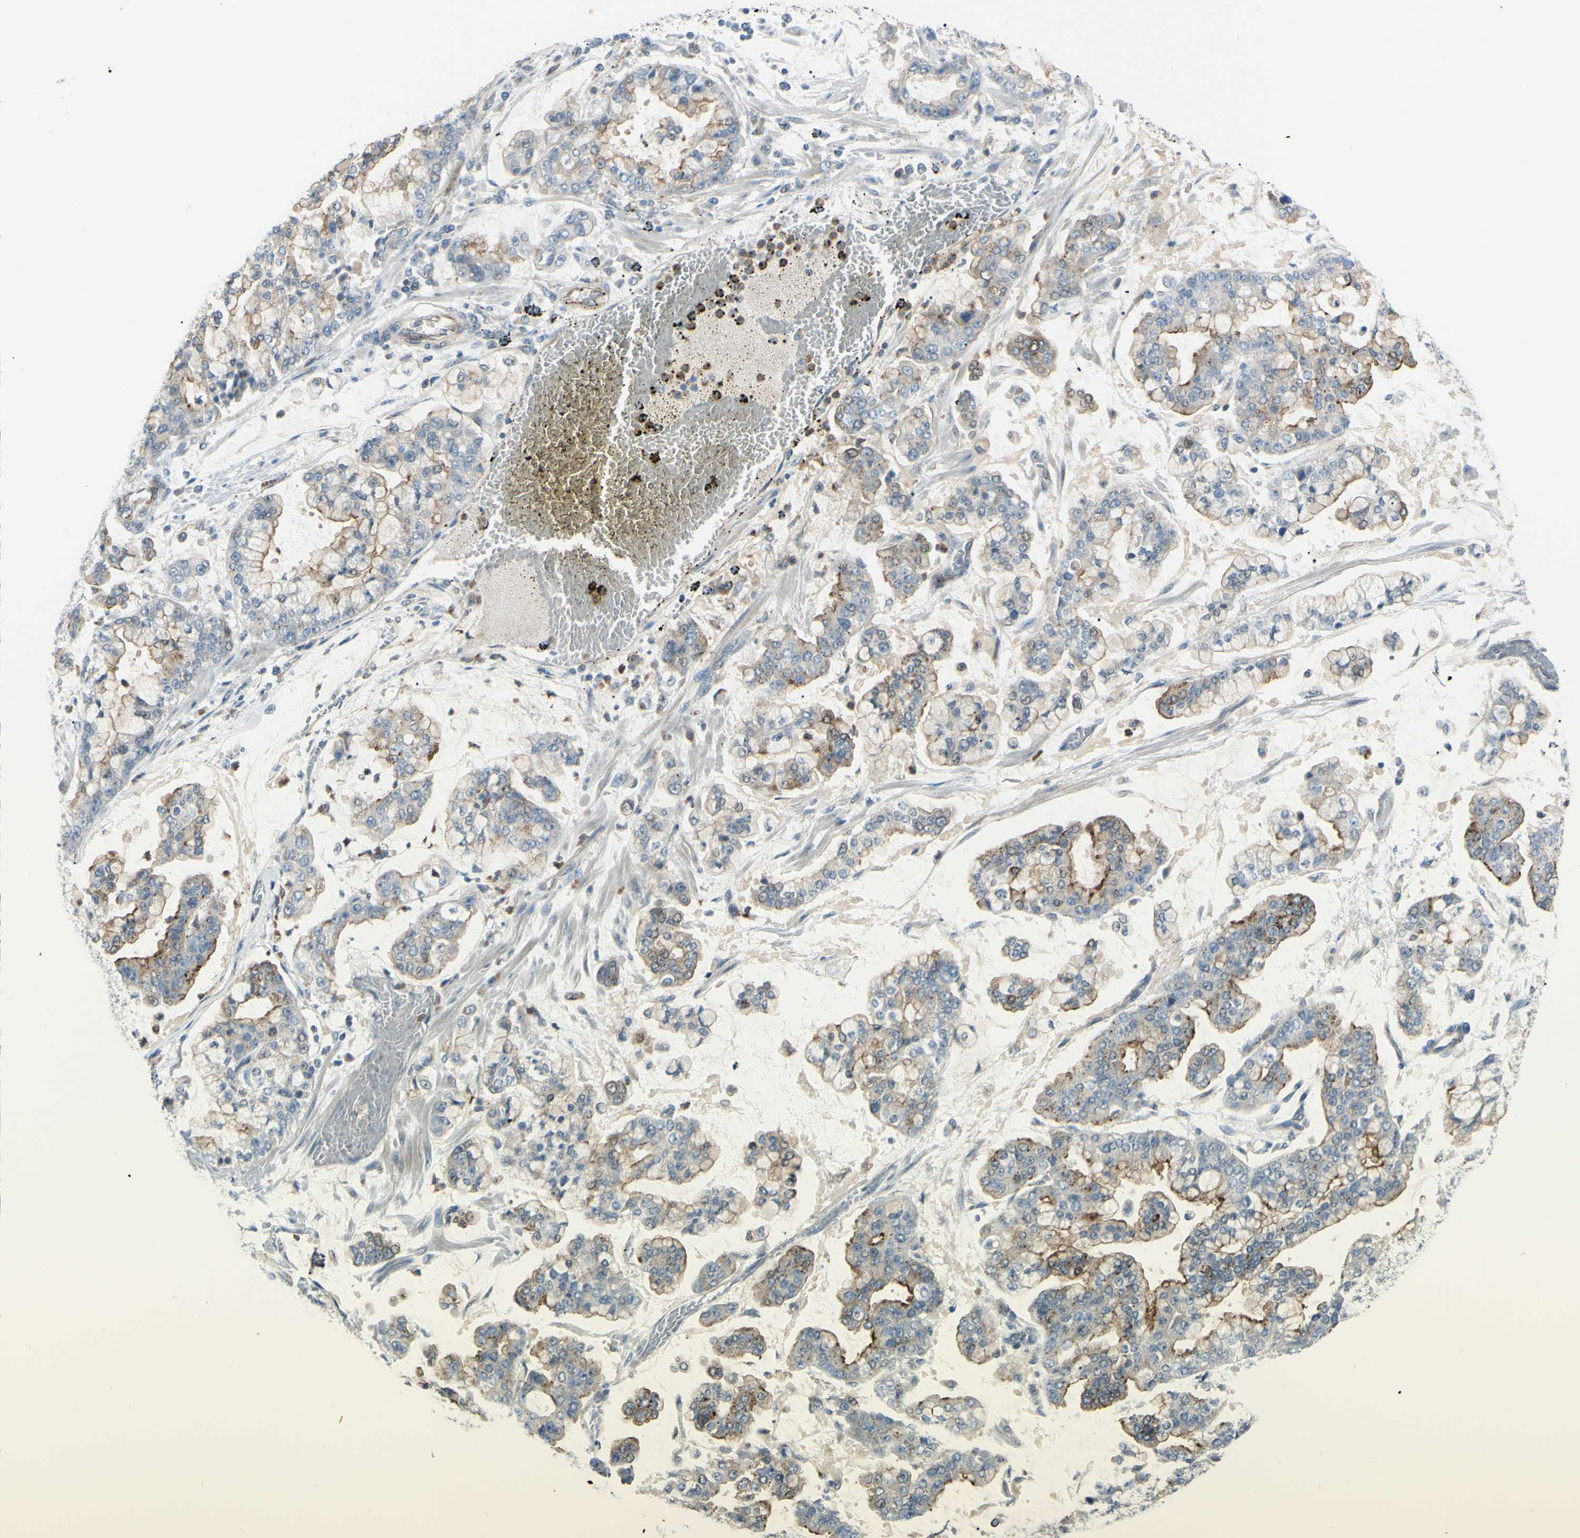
{"staining": {"intensity": "weak", "quantity": "25%-75%", "location": "cytoplasmic/membranous"}, "tissue": "stomach cancer", "cell_type": "Tumor cells", "image_type": "cancer", "snomed": [{"axis": "morphology", "description": "Normal tissue, NOS"}, {"axis": "morphology", "description": "Adenocarcinoma, NOS"}, {"axis": "topography", "description": "Stomach, upper"}, {"axis": "topography", "description": "Stomach"}], "caption": "Stomach cancer tissue exhibits weak cytoplasmic/membranous staining in approximately 25%-75% of tumor cells, visualized by immunohistochemistry.", "gene": "LMTK2", "patient": {"sex": "male", "age": 76}}